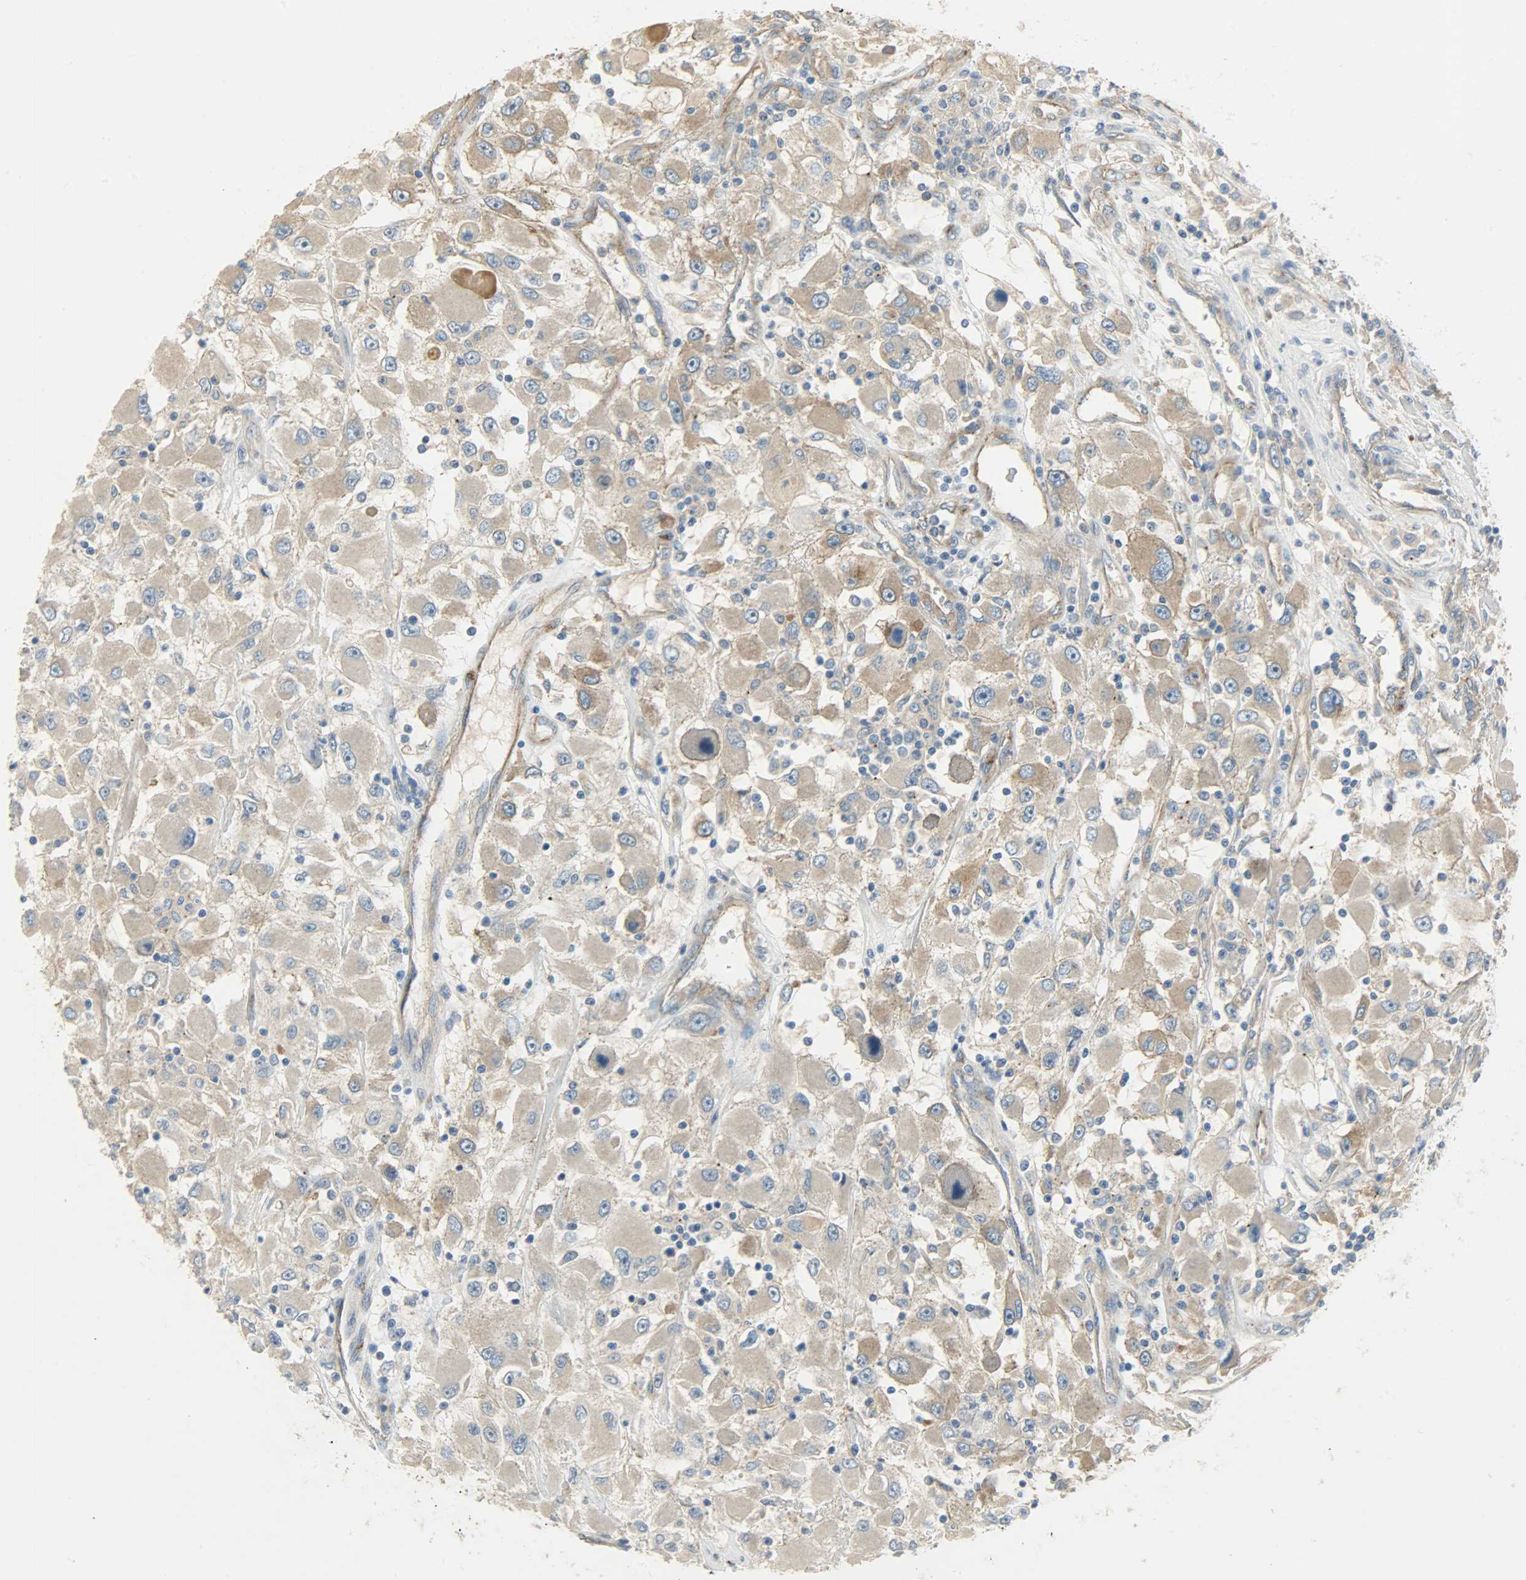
{"staining": {"intensity": "weak", "quantity": ">75%", "location": "cytoplasmic/membranous"}, "tissue": "renal cancer", "cell_type": "Tumor cells", "image_type": "cancer", "snomed": [{"axis": "morphology", "description": "Adenocarcinoma, NOS"}, {"axis": "topography", "description": "Kidney"}], "caption": "Immunohistochemical staining of human renal cancer shows low levels of weak cytoplasmic/membranous staining in approximately >75% of tumor cells.", "gene": "KIAA1217", "patient": {"sex": "female", "age": 52}}